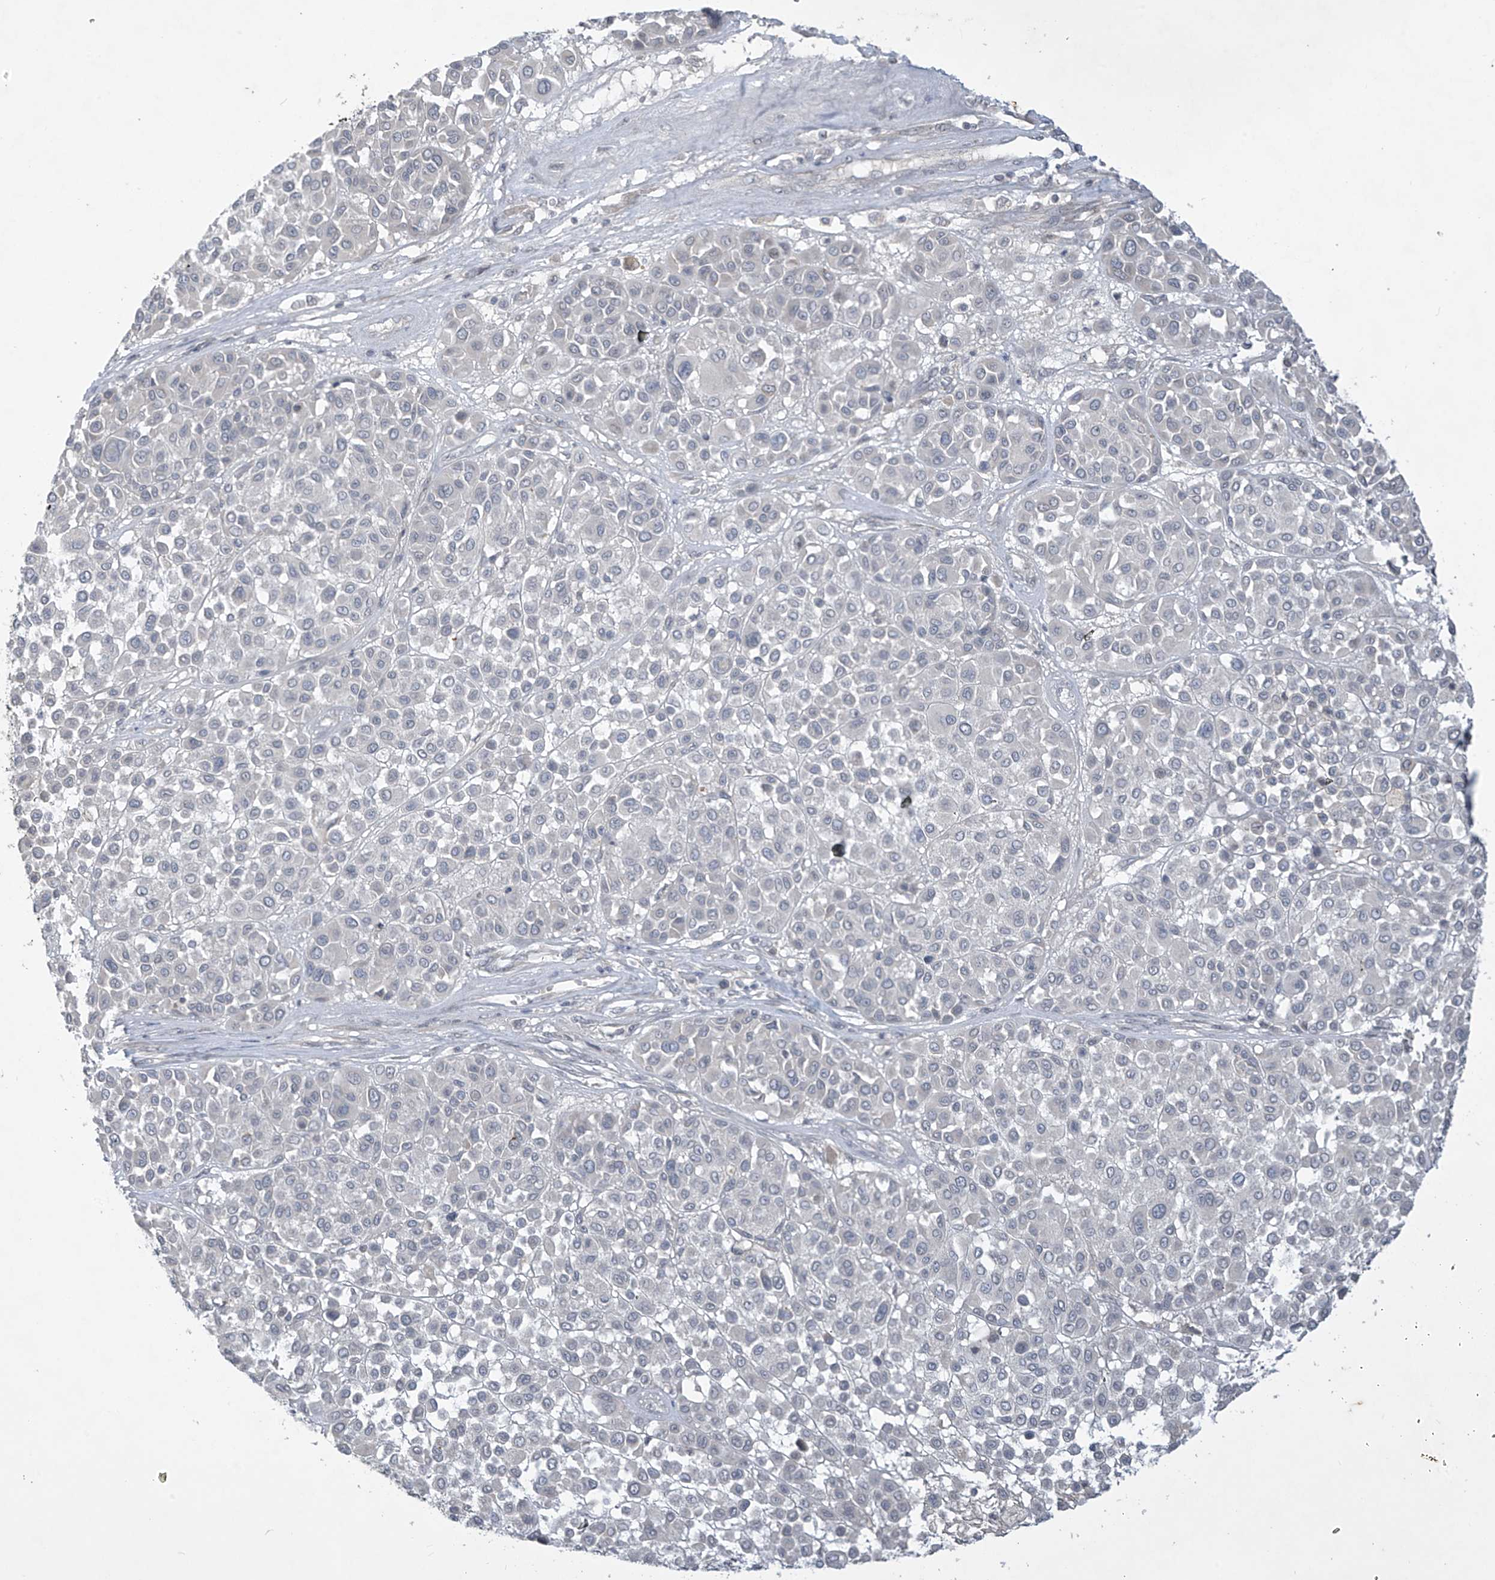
{"staining": {"intensity": "negative", "quantity": "none", "location": "none"}, "tissue": "melanoma", "cell_type": "Tumor cells", "image_type": "cancer", "snomed": [{"axis": "morphology", "description": "Malignant melanoma, Metastatic site"}, {"axis": "topography", "description": "Soft tissue"}], "caption": "Malignant melanoma (metastatic site) was stained to show a protein in brown. There is no significant staining in tumor cells. (DAB immunohistochemistry, high magnification).", "gene": "DGKQ", "patient": {"sex": "male", "age": 41}}